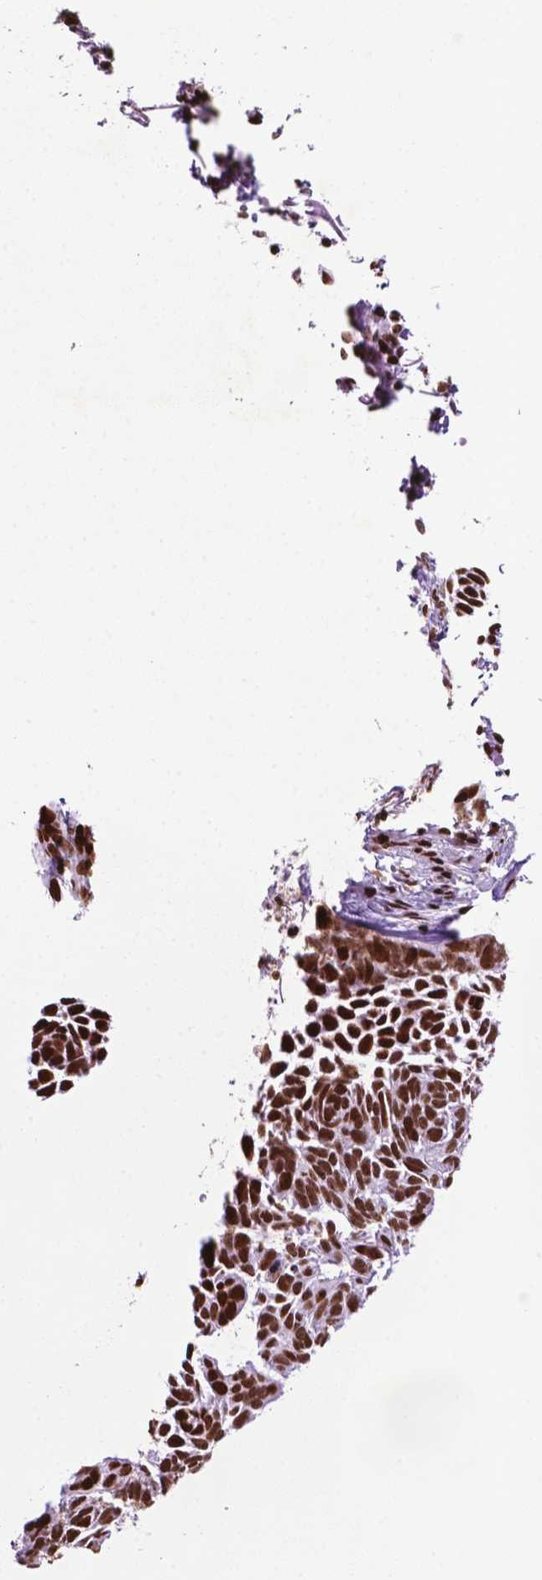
{"staining": {"intensity": "strong", "quantity": ">75%", "location": "nuclear"}, "tissue": "skin cancer", "cell_type": "Tumor cells", "image_type": "cancer", "snomed": [{"axis": "morphology", "description": "Basal cell carcinoma"}, {"axis": "topography", "description": "Skin"}], "caption": "Immunohistochemical staining of human skin basal cell carcinoma shows high levels of strong nuclear expression in approximately >75% of tumor cells.", "gene": "TMEM250", "patient": {"sex": "male", "age": 78}}